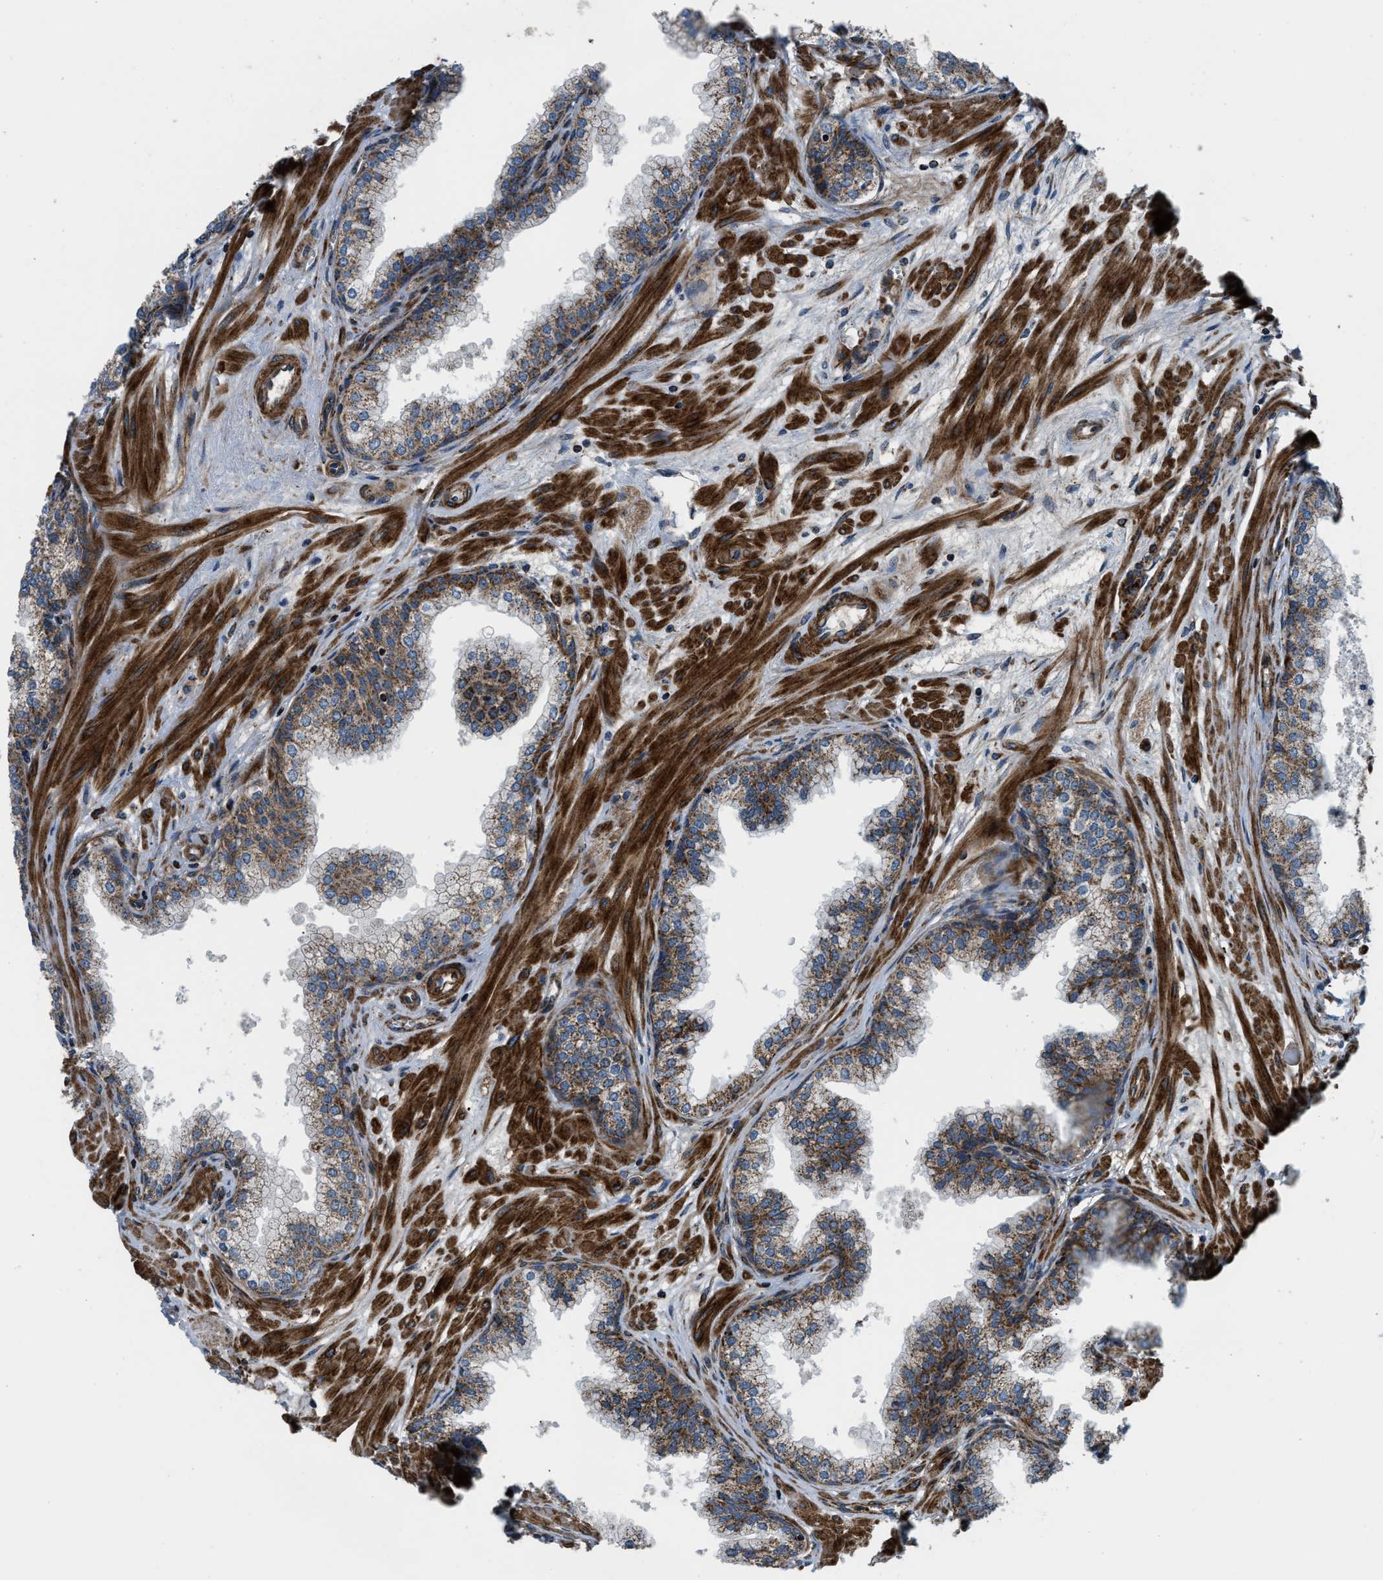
{"staining": {"intensity": "moderate", "quantity": "25%-75%", "location": "cytoplasmic/membranous"}, "tissue": "prostate", "cell_type": "Glandular cells", "image_type": "normal", "snomed": [{"axis": "morphology", "description": "Normal tissue, NOS"}, {"axis": "morphology", "description": "Urothelial carcinoma, Low grade"}, {"axis": "topography", "description": "Urinary bladder"}, {"axis": "topography", "description": "Prostate"}], "caption": "The photomicrograph reveals immunohistochemical staining of normal prostate. There is moderate cytoplasmic/membranous staining is seen in about 25%-75% of glandular cells.", "gene": "GSDME", "patient": {"sex": "male", "age": 60}}